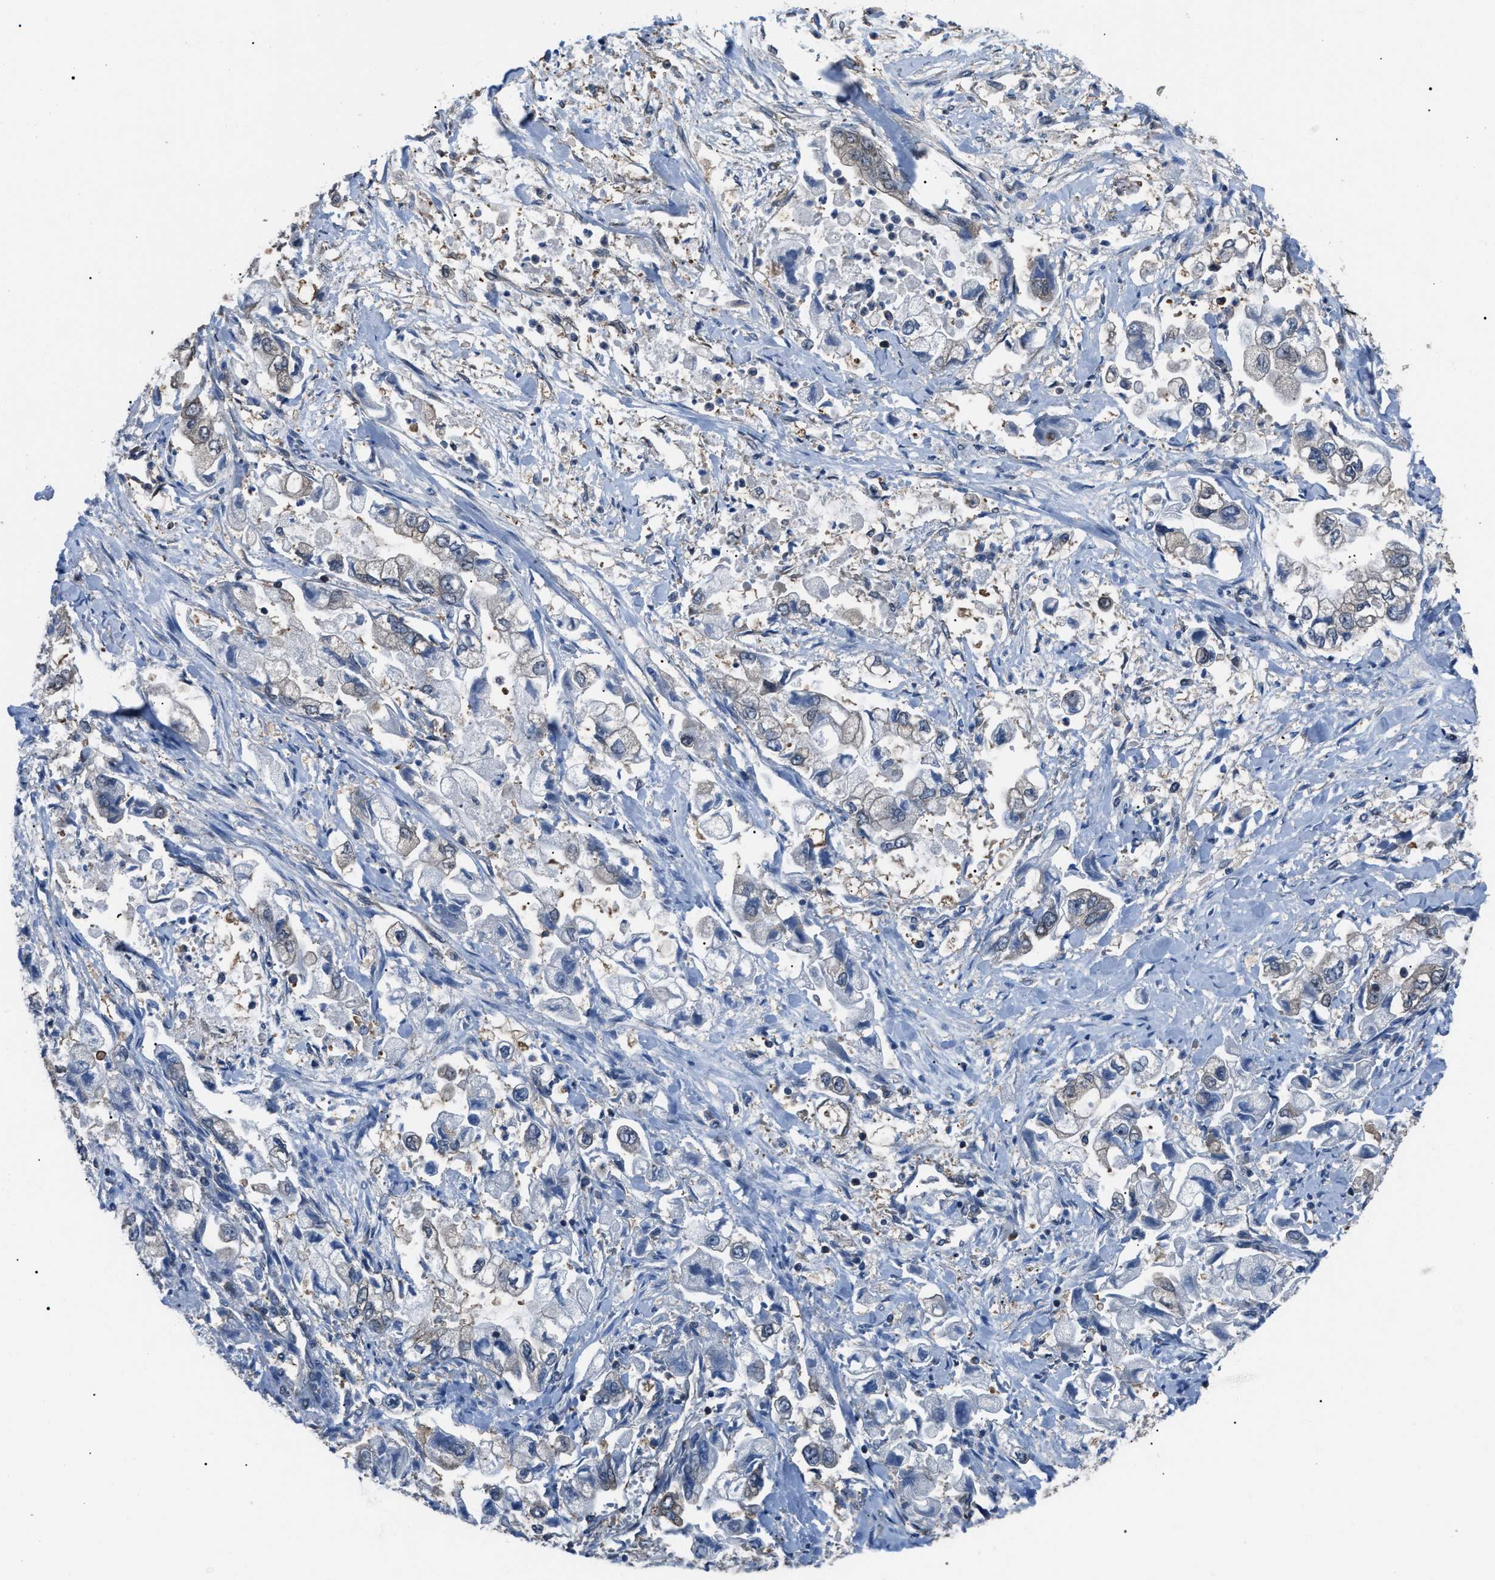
{"staining": {"intensity": "negative", "quantity": "none", "location": "none"}, "tissue": "stomach cancer", "cell_type": "Tumor cells", "image_type": "cancer", "snomed": [{"axis": "morphology", "description": "Normal tissue, NOS"}, {"axis": "morphology", "description": "Adenocarcinoma, NOS"}, {"axis": "topography", "description": "Stomach"}], "caption": "Protein analysis of adenocarcinoma (stomach) demonstrates no significant staining in tumor cells.", "gene": "PDCD5", "patient": {"sex": "male", "age": 62}}